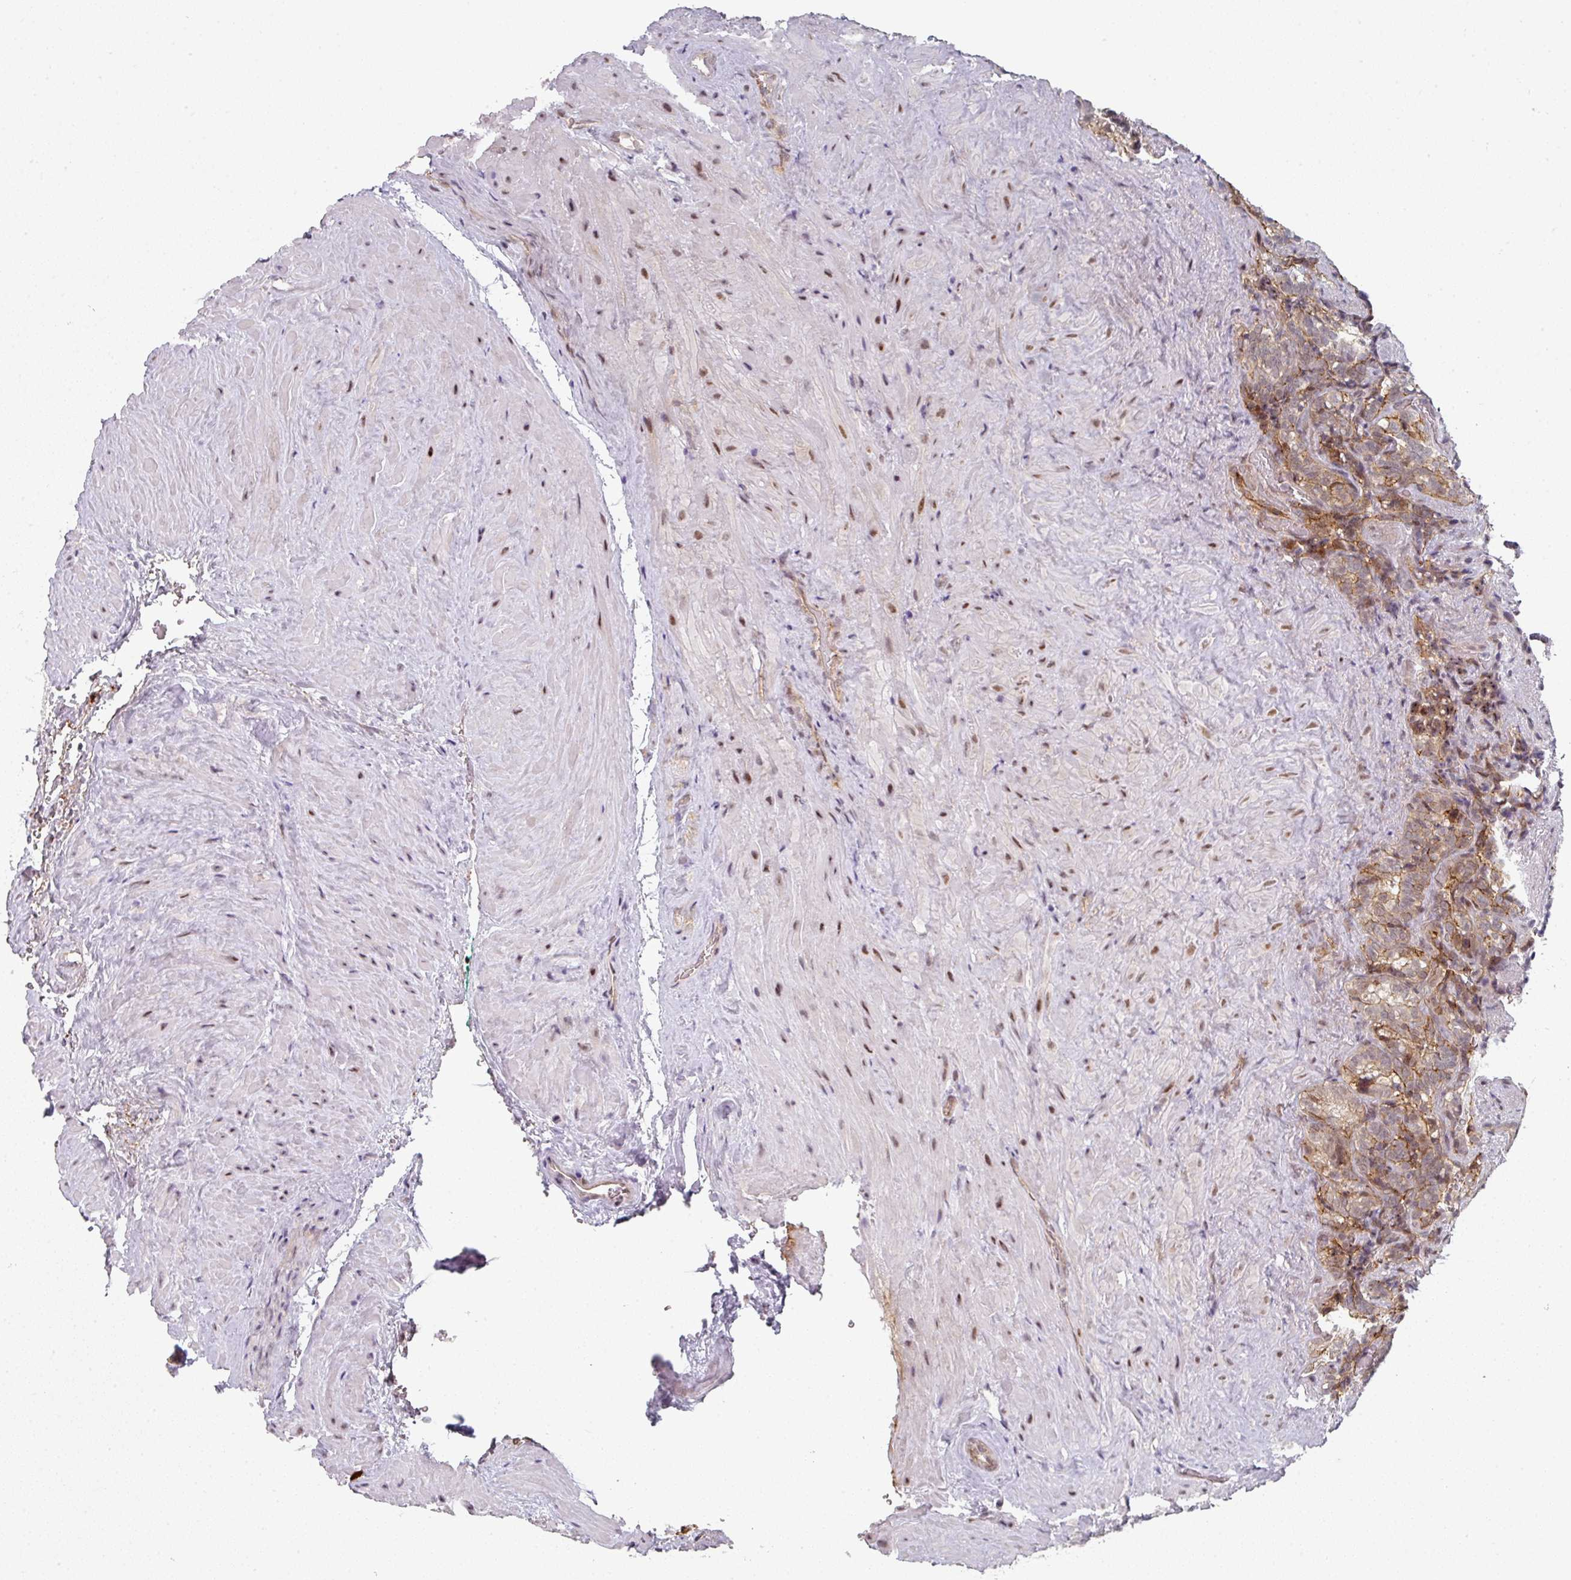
{"staining": {"intensity": "moderate", "quantity": ">75%", "location": "cytoplasmic/membranous"}, "tissue": "seminal vesicle", "cell_type": "Glandular cells", "image_type": "normal", "snomed": [{"axis": "morphology", "description": "Normal tissue, NOS"}, {"axis": "topography", "description": "Seminal veicle"}], "caption": "This photomicrograph displays unremarkable seminal vesicle stained with immunohistochemistry (IHC) to label a protein in brown. The cytoplasmic/membranous of glandular cells show moderate positivity for the protein. Nuclei are counter-stained blue.", "gene": "TMCC1", "patient": {"sex": "male", "age": 62}}